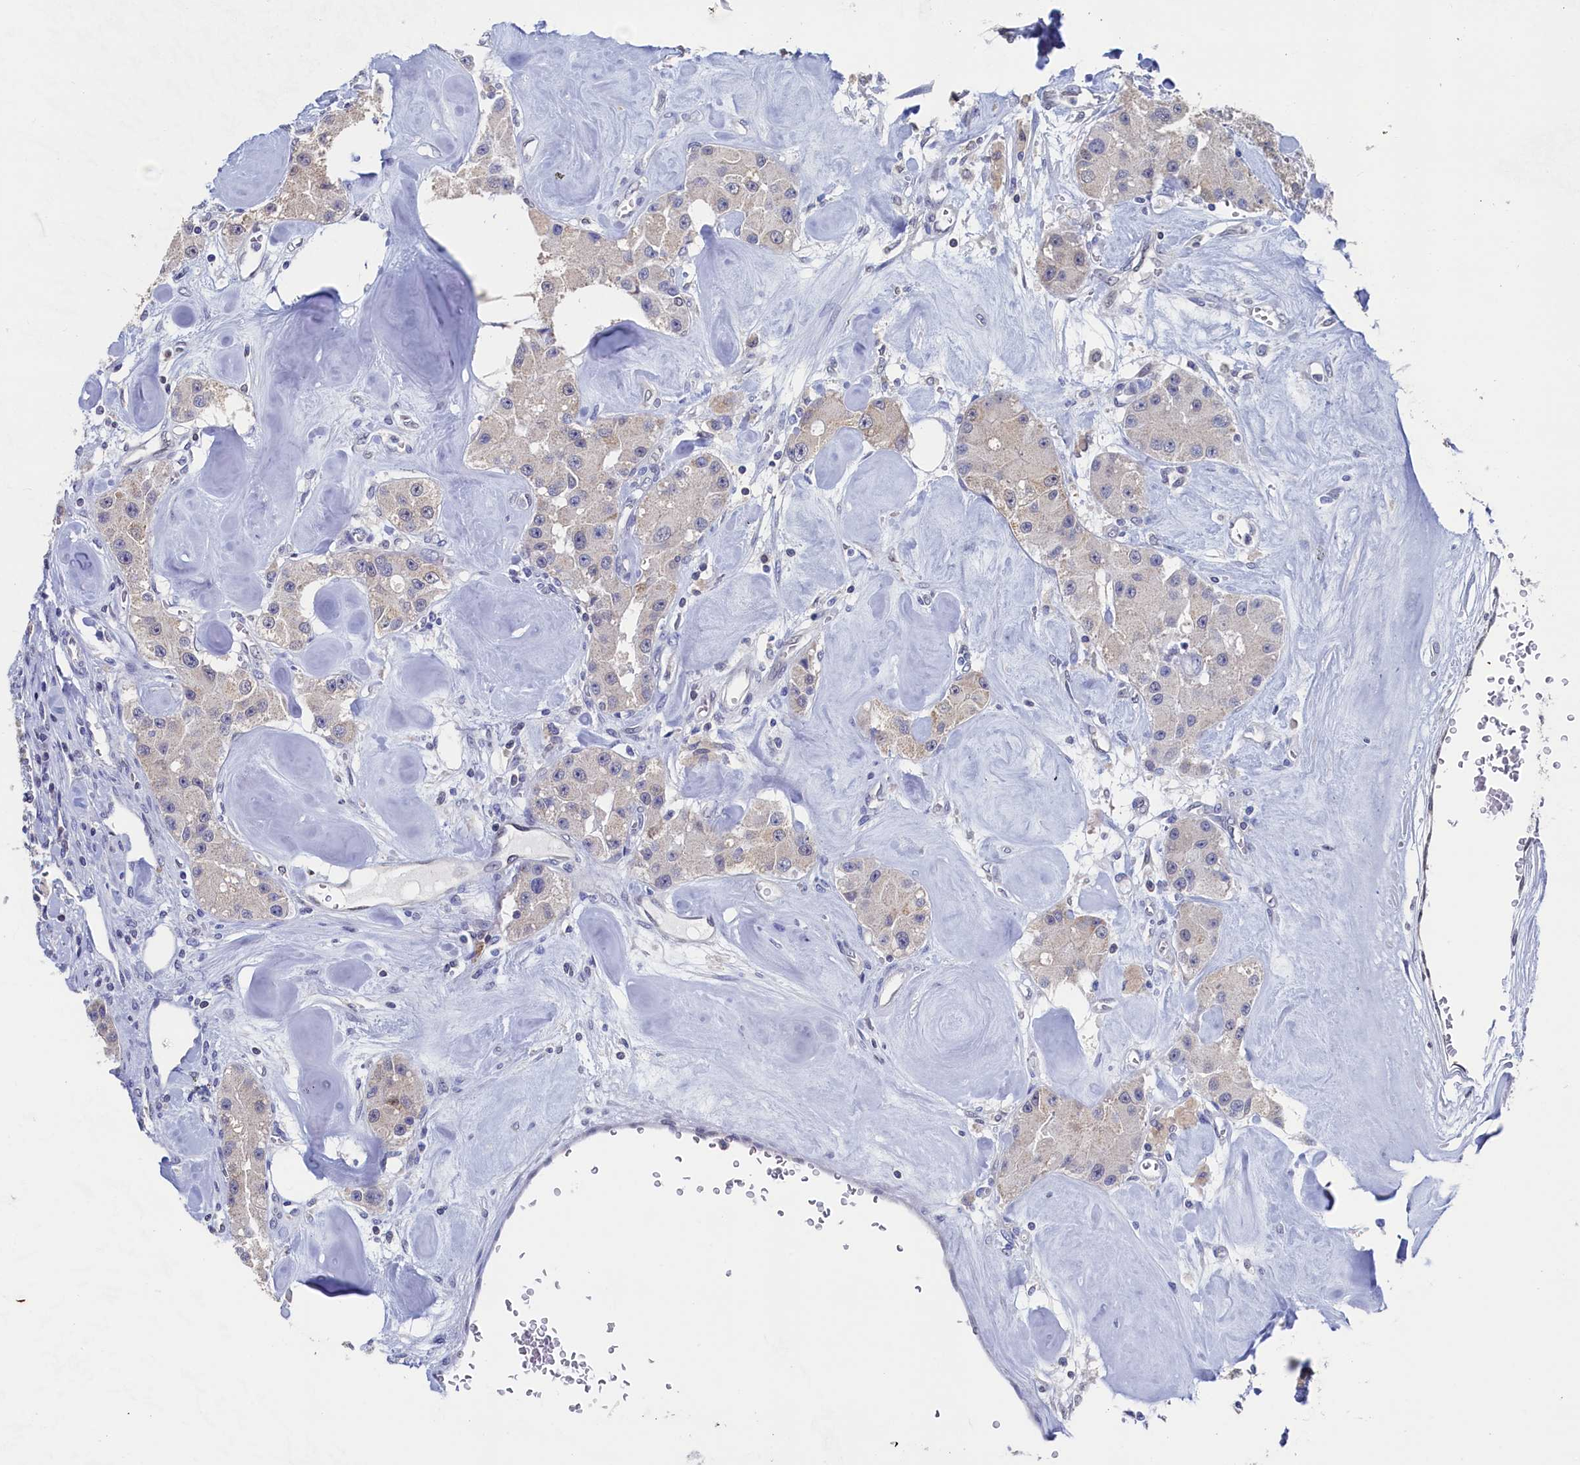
{"staining": {"intensity": "negative", "quantity": "none", "location": "none"}, "tissue": "carcinoid", "cell_type": "Tumor cells", "image_type": "cancer", "snomed": [{"axis": "morphology", "description": "Carcinoid, malignant, NOS"}, {"axis": "topography", "description": "Pancreas"}], "caption": "Micrograph shows no protein expression in tumor cells of carcinoid tissue.", "gene": "C11orf54", "patient": {"sex": "male", "age": 41}}